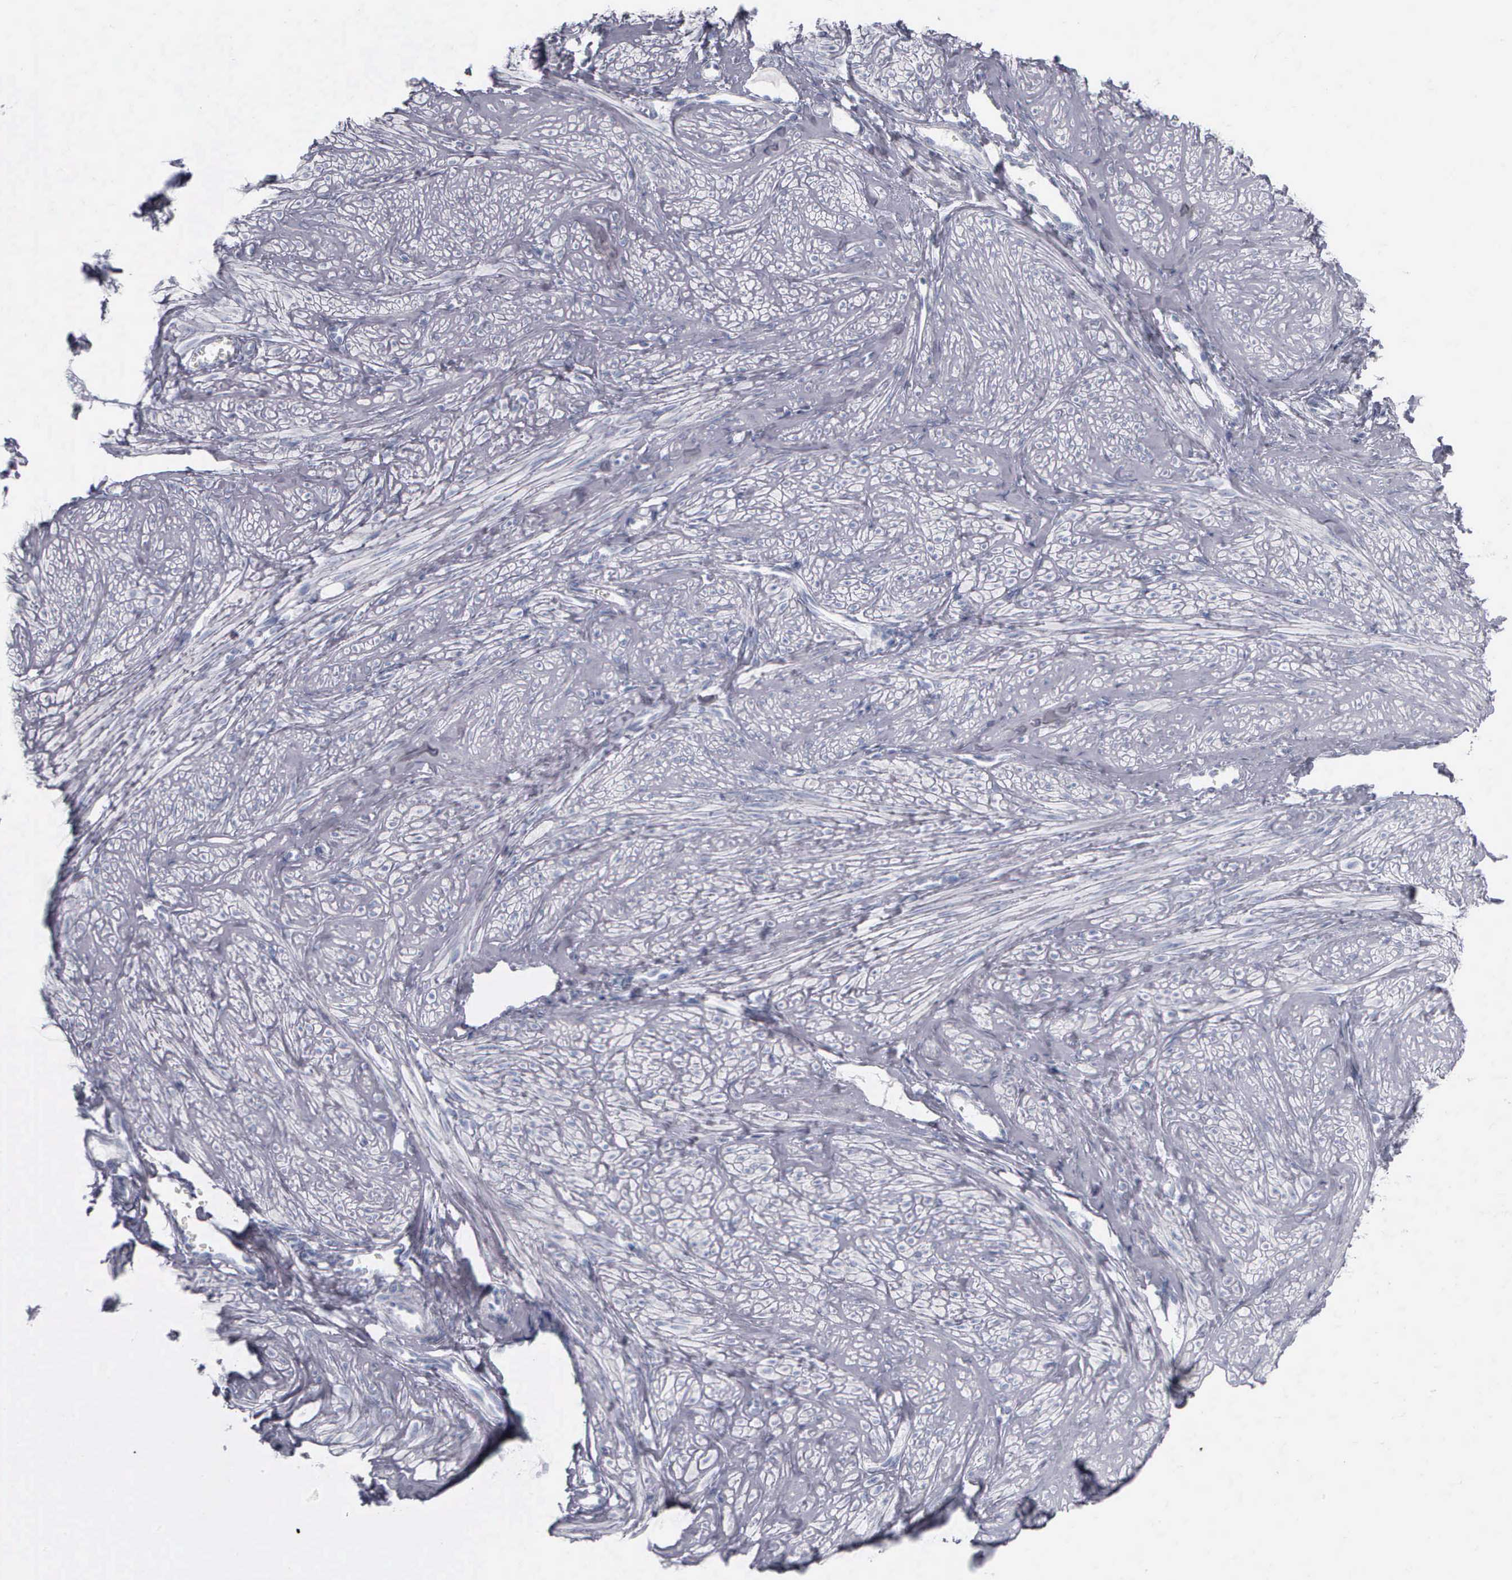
{"staining": {"intensity": "negative", "quantity": "none", "location": "none"}, "tissue": "smooth muscle", "cell_type": "Smooth muscle cells", "image_type": "normal", "snomed": [{"axis": "morphology", "description": "Normal tissue, NOS"}, {"axis": "topography", "description": "Uterus"}], "caption": "The photomicrograph reveals no significant positivity in smooth muscle cells of smooth muscle.", "gene": "NKX2", "patient": {"sex": "female", "age": 45}}